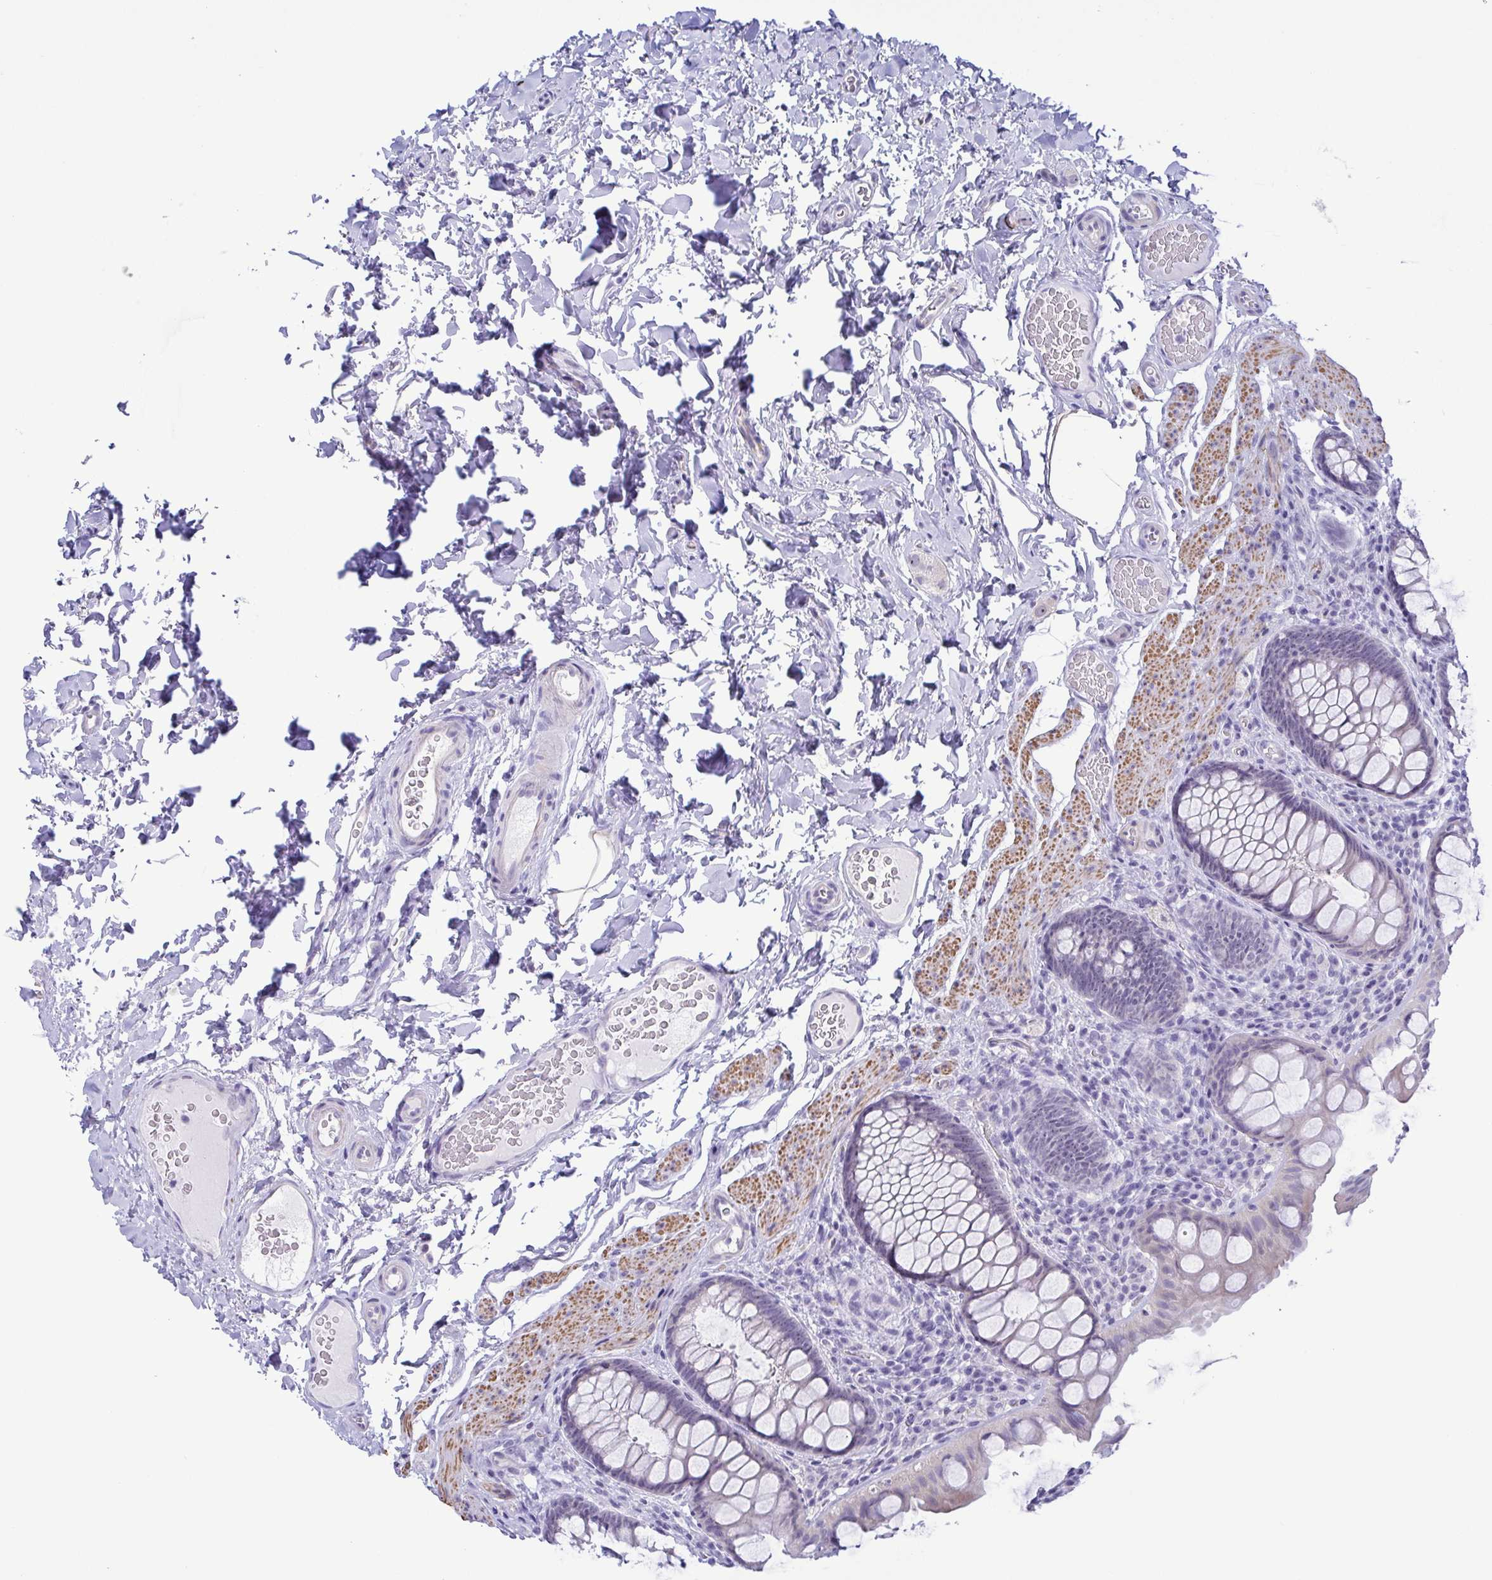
{"staining": {"intensity": "negative", "quantity": "none", "location": "none"}, "tissue": "rectum", "cell_type": "Glandular cells", "image_type": "normal", "snomed": [{"axis": "morphology", "description": "Normal tissue, NOS"}, {"axis": "topography", "description": "Rectum"}], "caption": "An immunohistochemistry (IHC) micrograph of unremarkable rectum is shown. There is no staining in glandular cells of rectum.", "gene": "MYL7", "patient": {"sex": "female", "age": 69}}